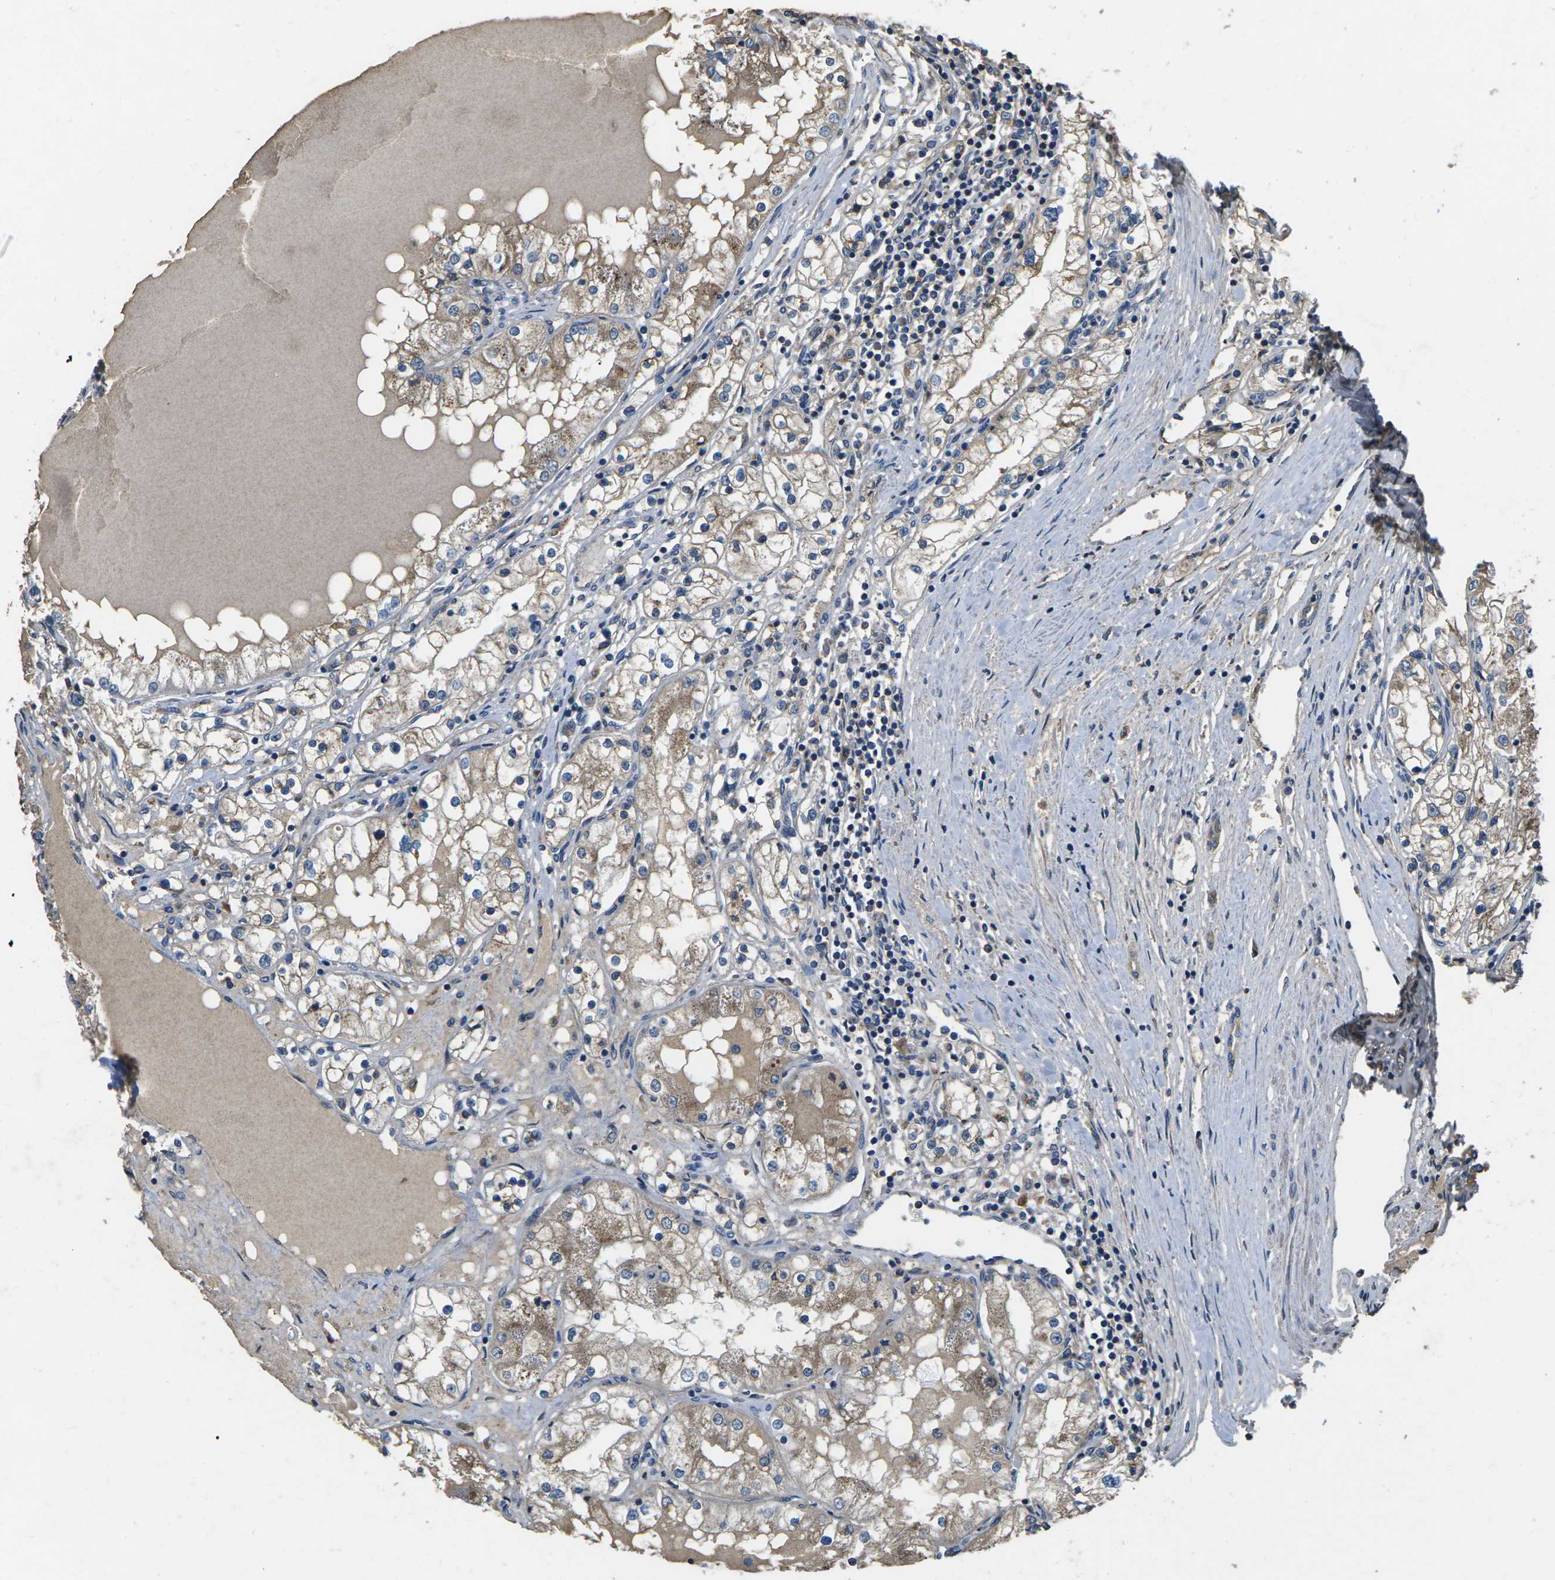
{"staining": {"intensity": "moderate", "quantity": ">75%", "location": "cytoplasmic/membranous"}, "tissue": "renal cancer", "cell_type": "Tumor cells", "image_type": "cancer", "snomed": [{"axis": "morphology", "description": "Adenocarcinoma, NOS"}, {"axis": "topography", "description": "Kidney"}], "caption": "This is a photomicrograph of IHC staining of renal cancer (adenocarcinoma), which shows moderate expression in the cytoplasmic/membranous of tumor cells.", "gene": "B4GAT1", "patient": {"sex": "male", "age": 68}}